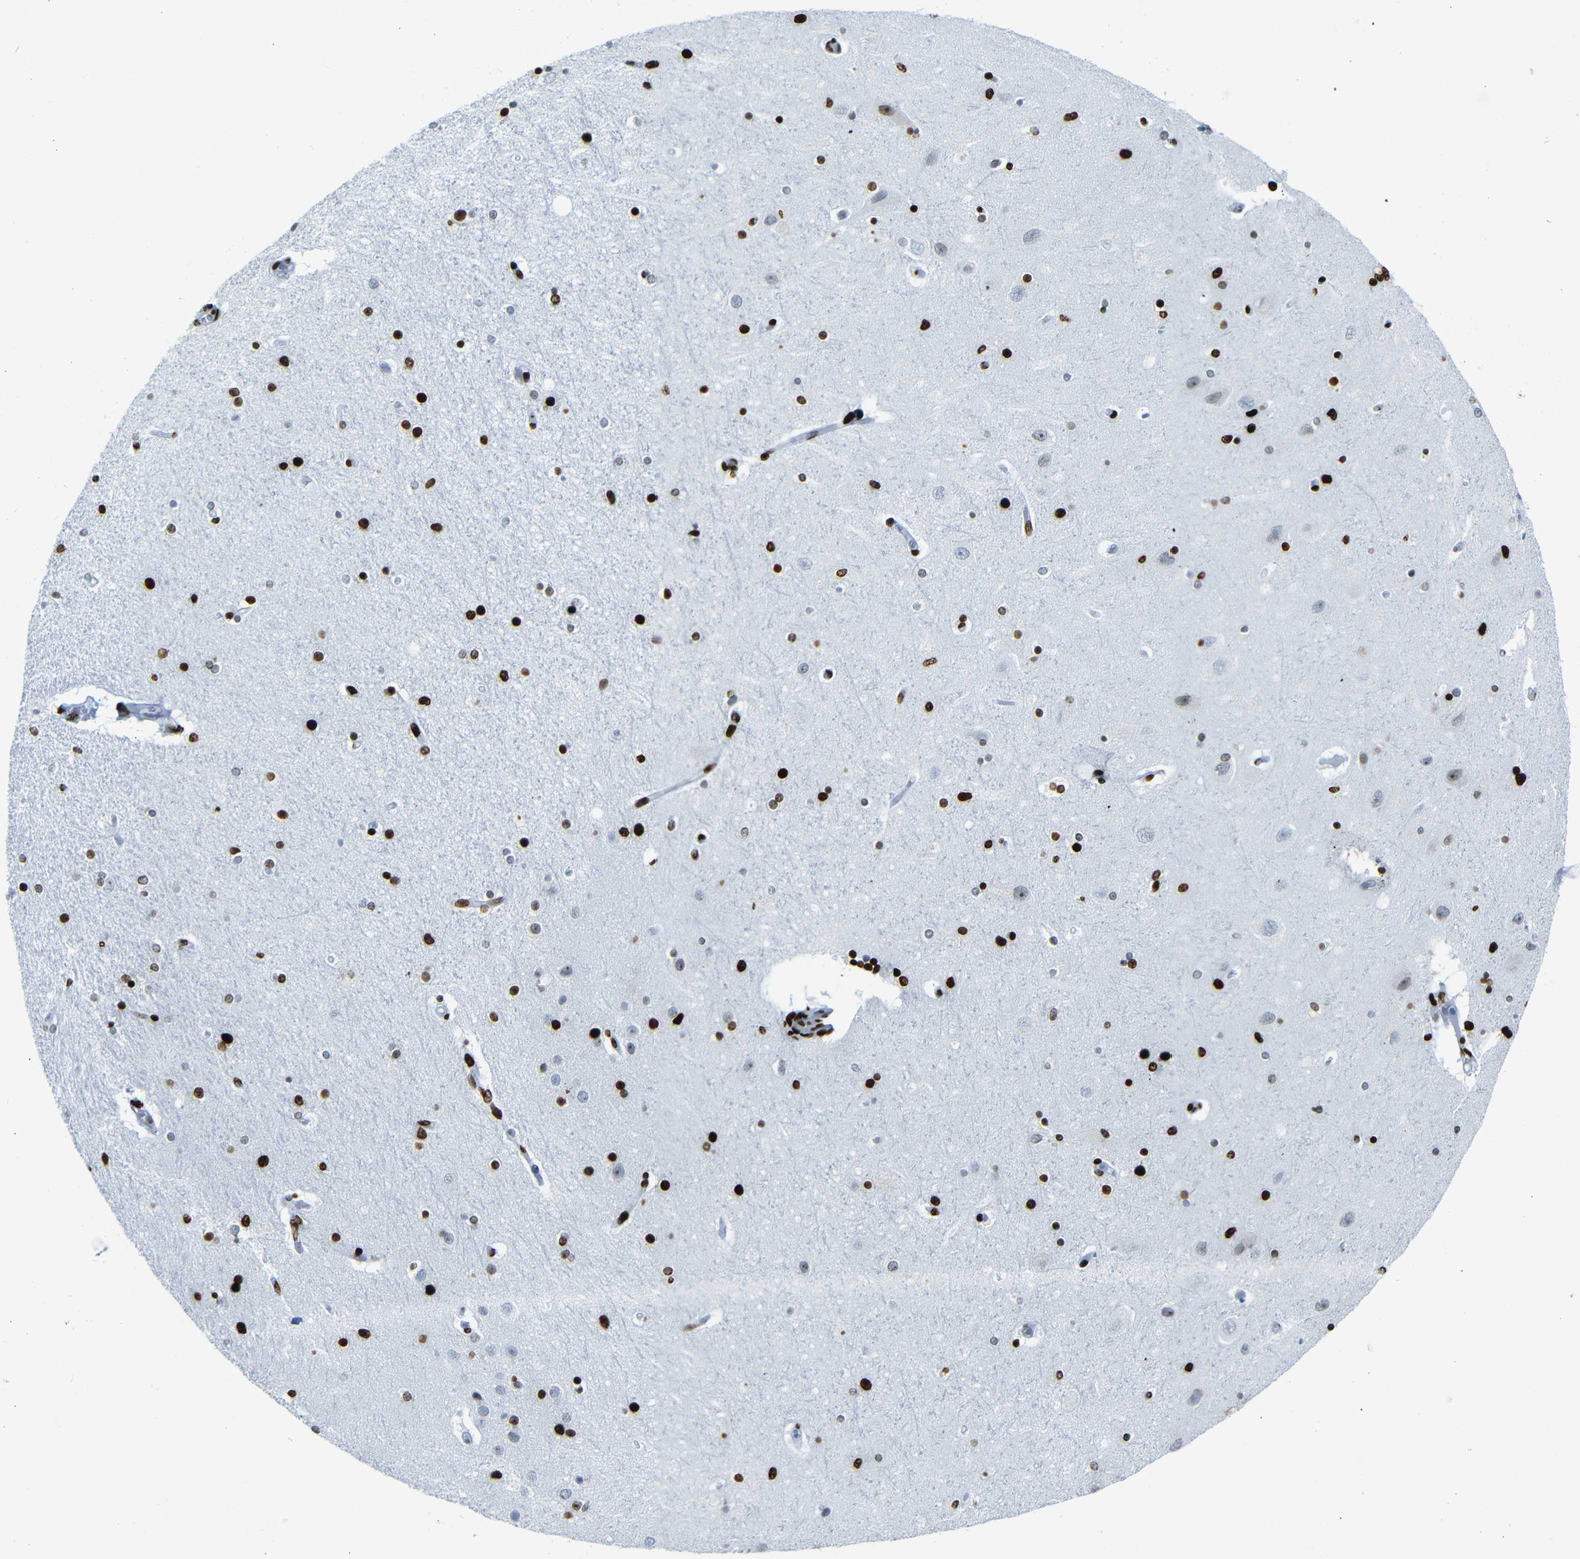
{"staining": {"intensity": "strong", "quantity": "25%-75%", "location": "nuclear"}, "tissue": "hippocampus", "cell_type": "Glial cells", "image_type": "normal", "snomed": [{"axis": "morphology", "description": "Normal tissue, NOS"}, {"axis": "topography", "description": "Hippocampus"}], "caption": "High-power microscopy captured an immunohistochemistry (IHC) micrograph of unremarkable hippocampus, revealing strong nuclear expression in about 25%-75% of glial cells.", "gene": "NPIPB15", "patient": {"sex": "female", "age": 54}}